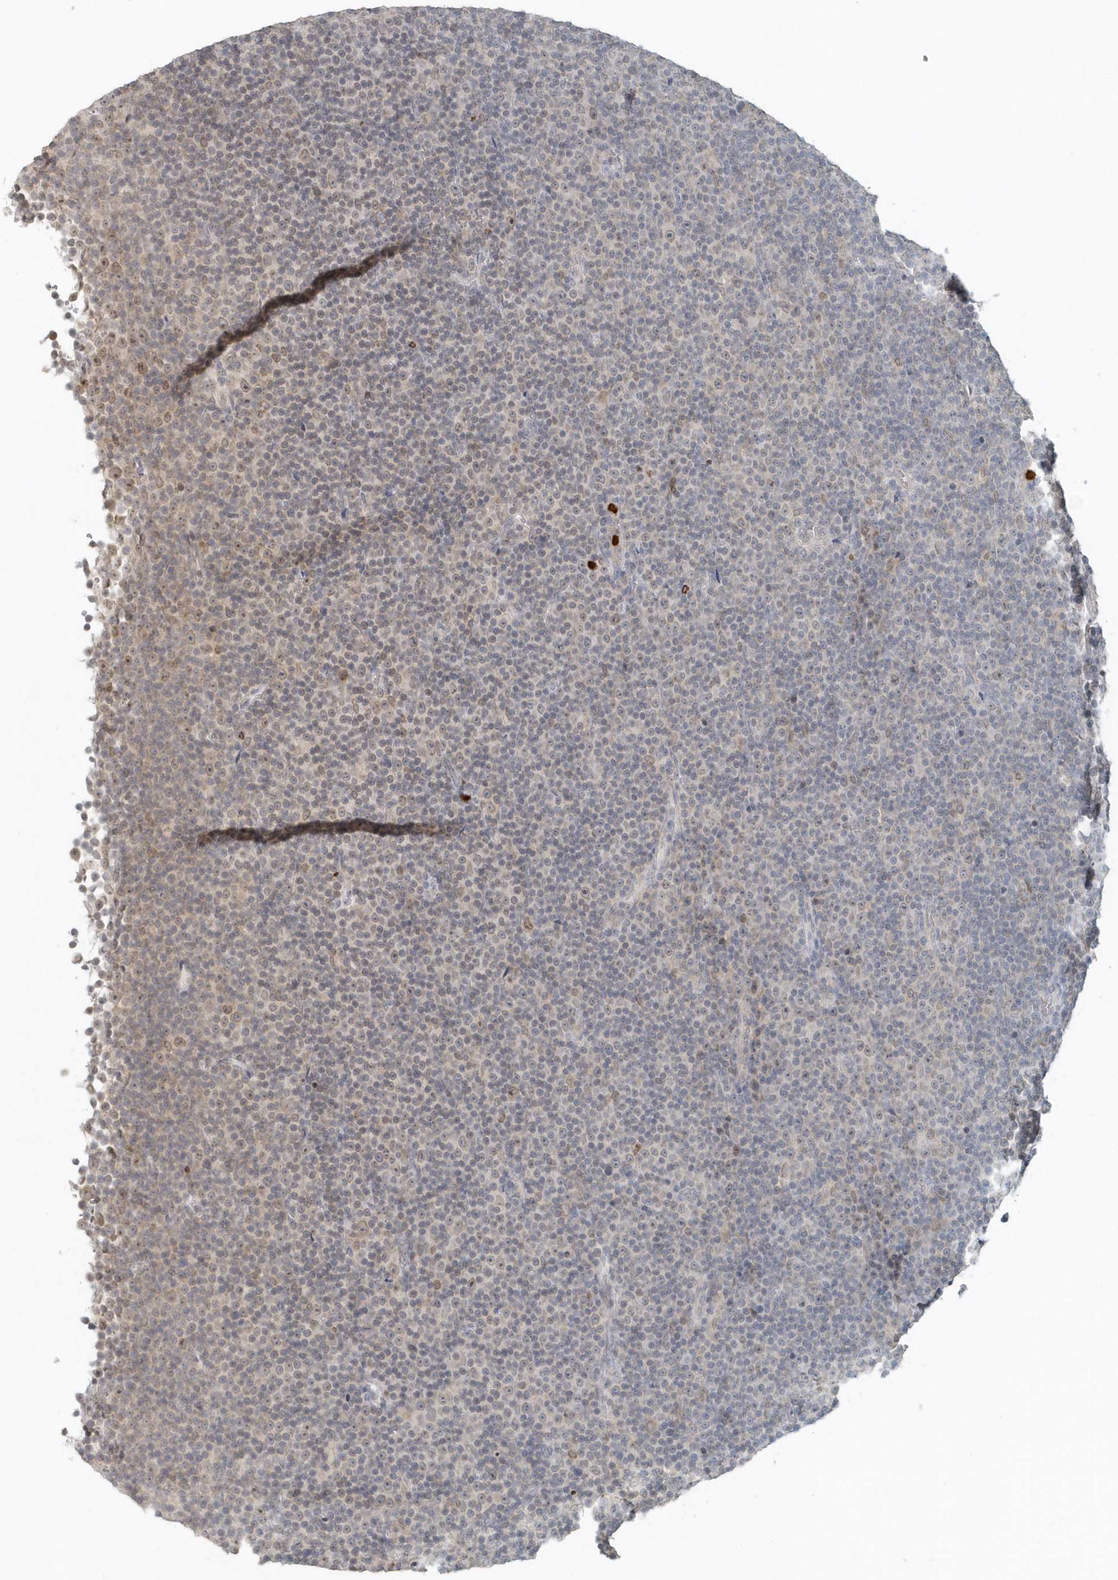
{"staining": {"intensity": "weak", "quantity": "<25%", "location": "cytoplasmic/membranous,nuclear"}, "tissue": "lymphoma", "cell_type": "Tumor cells", "image_type": "cancer", "snomed": [{"axis": "morphology", "description": "Malignant lymphoma, non-Hodgkin's type, Low grade"}, {"axis": "topography", "description": "Lymph node"}], "caption": "IHC histopathology image of neoplastic tissue: human malignant lymphoma, non-Hodgkin's type (low-grade) stained with DAB (3,3'-diaminobenzidine) reveals no significant protein staining in tumor cells. The staining was performed using DAB to visualize the protein expression in brown, while the nuclei were stained in blue with hematoxylin (Magnification: 20x).", "gene": "NUP54", "patient": {"sex": "female", "age": 67}}